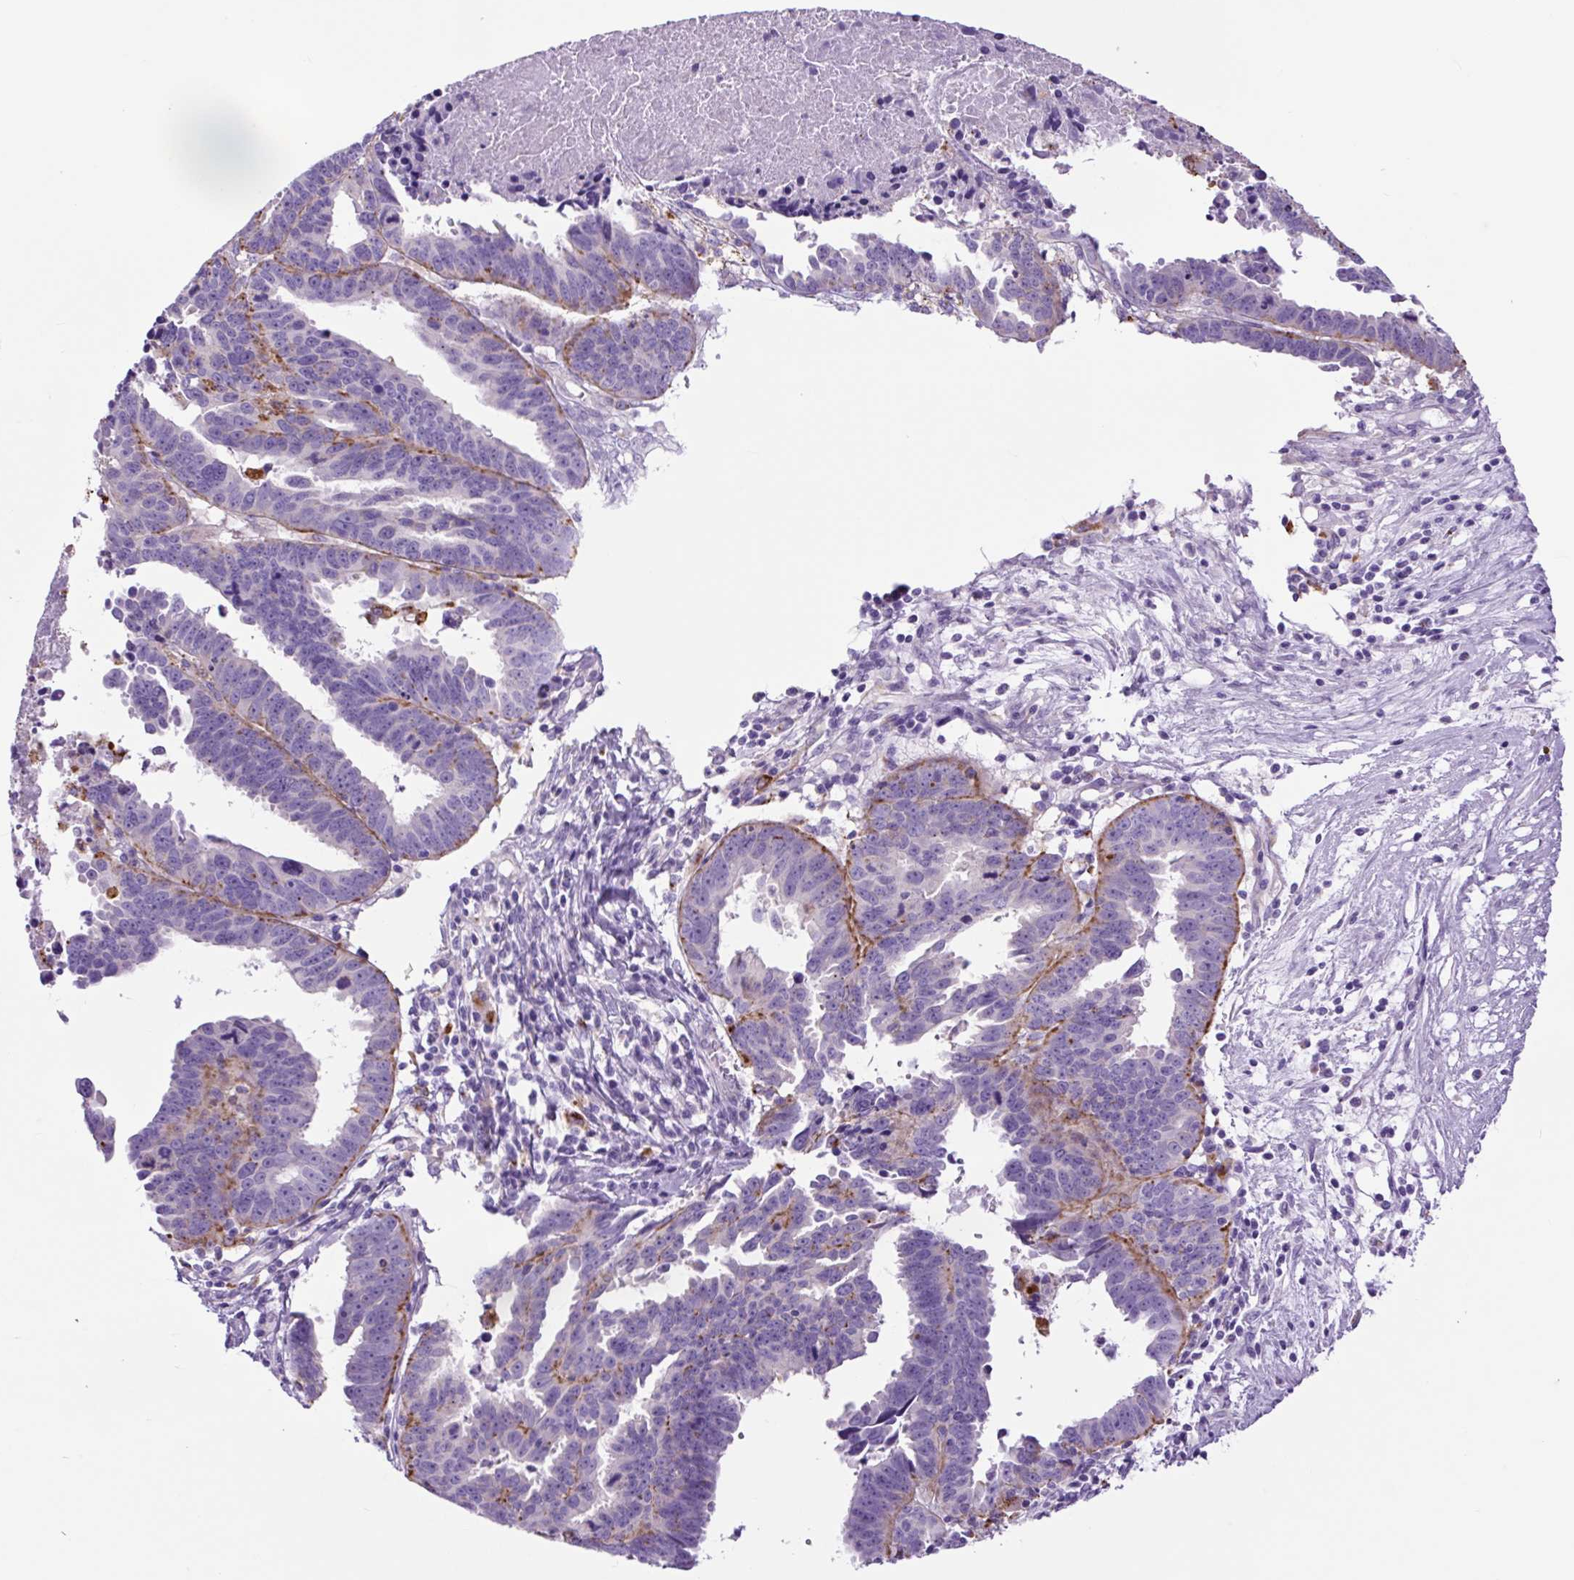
{"staining": {"intensity": "negative", "quantity": "none", "location": "none"}, "tissue": "ovarian cancer", "cell_type": "Tumor cells", "image_type": "cancer", "snomed": [{"axis": "morphology", "description": "Carcinoma, endometroid"}, {"axis": "morphology", "description": "Cystadenocarcinoma, serous, NOS"}, {"axis": "topography", "description": "Ovary"}], "caption": "Immunohistochemical staining of ovarian cancer (endometroid carcinoma) reveals no significant expression in tumor cells.", "gene": "LCN10", "patient": {"sex": "female", "age": 45}}